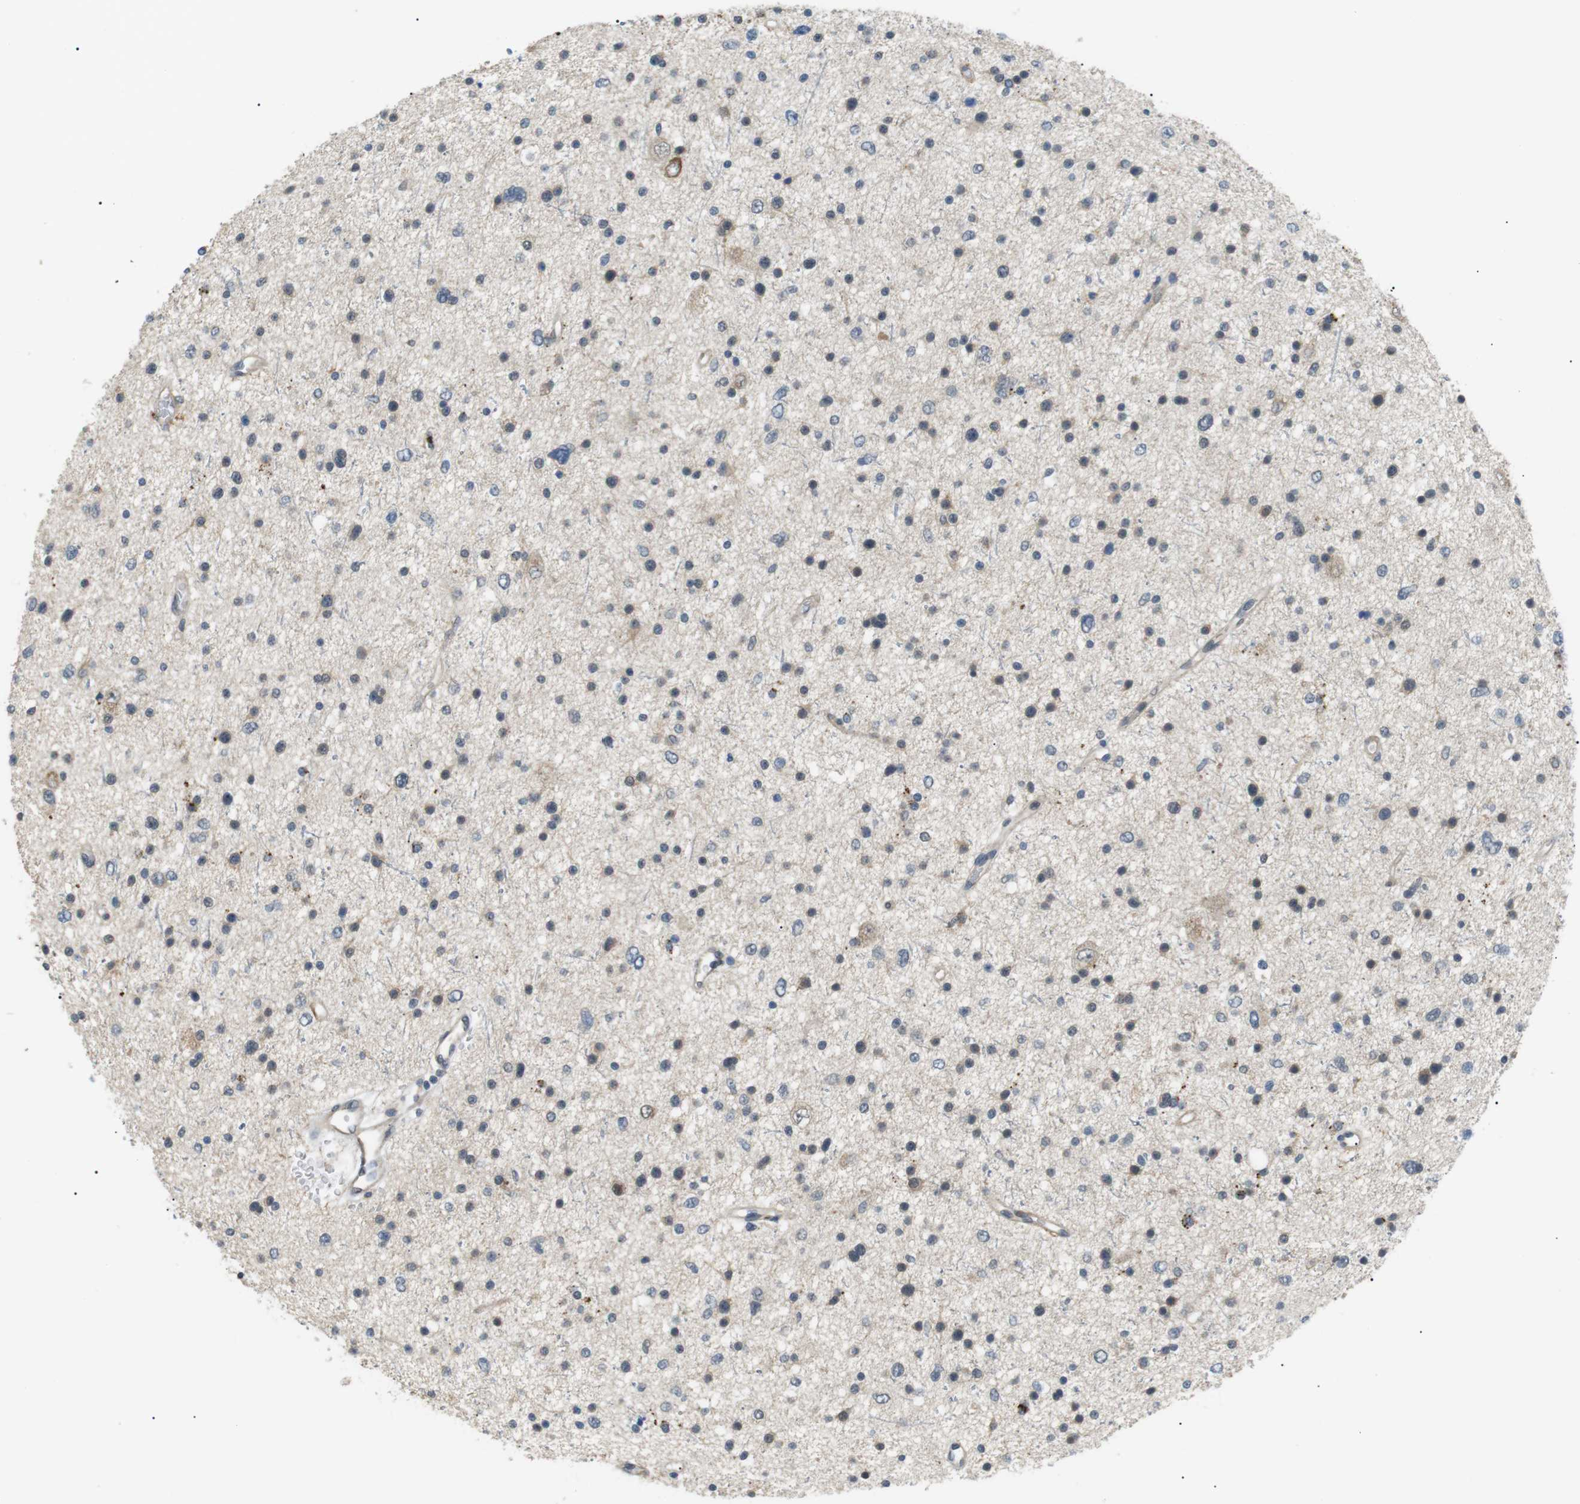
{"staining": {"intensity": "weak", "quantity": "<25%", "location": "cytoplasmic/membranous"}, "tissue": "glioma", "cell_type": "Tumor cells", "image_type": "cancer", "snomed": [{"axis": "morphology", "description": "Glioma, malignant, Low grade"}, {"axis": "topography", "description": "Brain"}], "caption": "Malignant glioma (low-grade) was stained to show a protein in brown. There is no significant staining in tumor cells.", "gene": "B4GALNT2", "patient": {"sex": "female", "age": 37}}